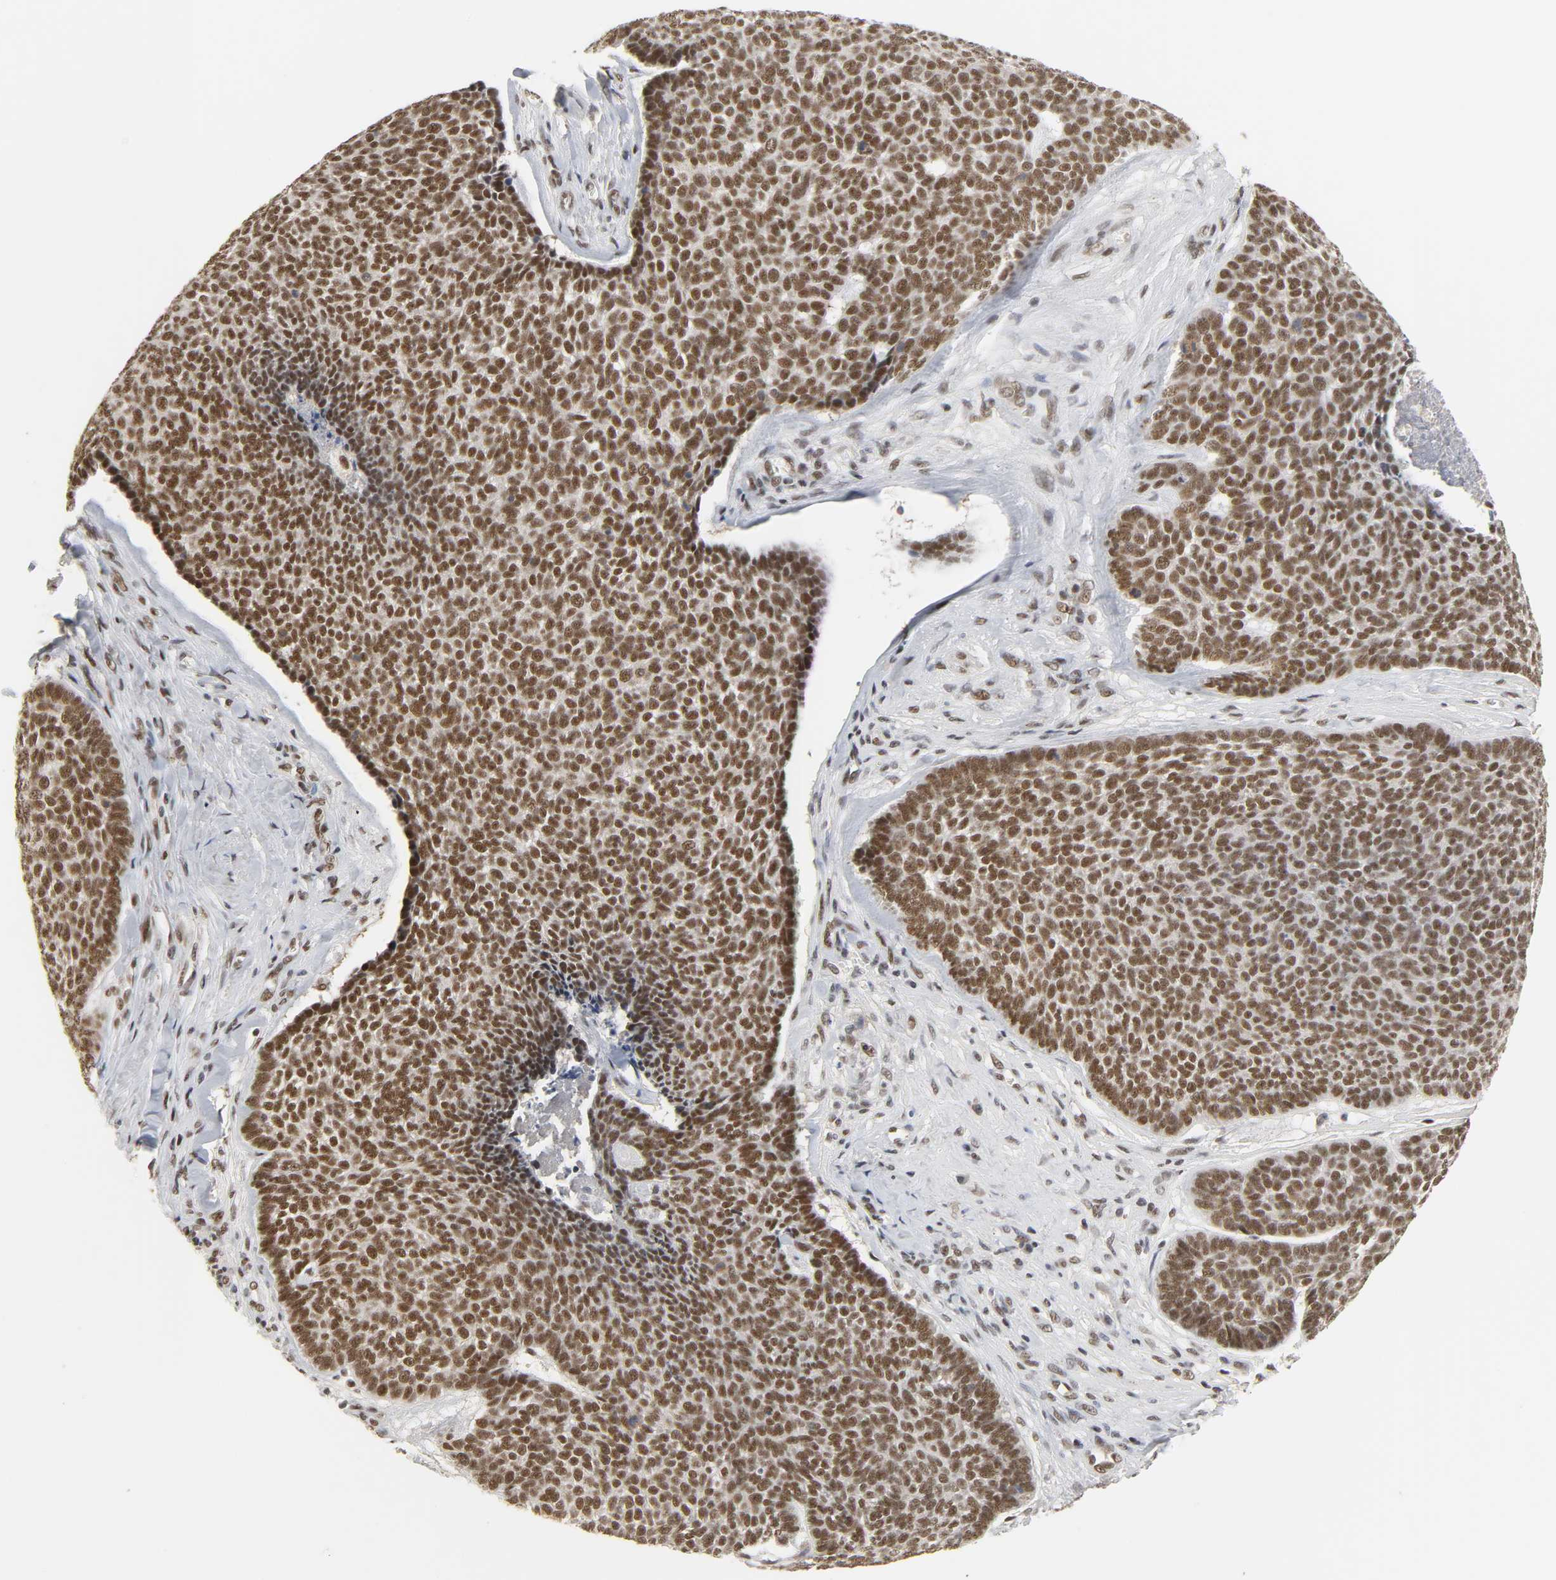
{"staining": {"intensity": "strong", "quantity": ">75%", "location": "nuclear"}, "tissue": "skin cancer", "cell_type": "Tumor cells", "image_type": "cancer", "snomed": [{"axis": "morphology", "description": "Basal cell carcinoma"}, {"axis": "topography", "description": "Skin"}], "caption": "Immunohistochemistry (DAB) staining of human skin cancer shows strong nuclear protein staining in approximately >75% of tumor cells.", "gene": "NCOA6", "patient": {"sex": "male", "age": 84}}